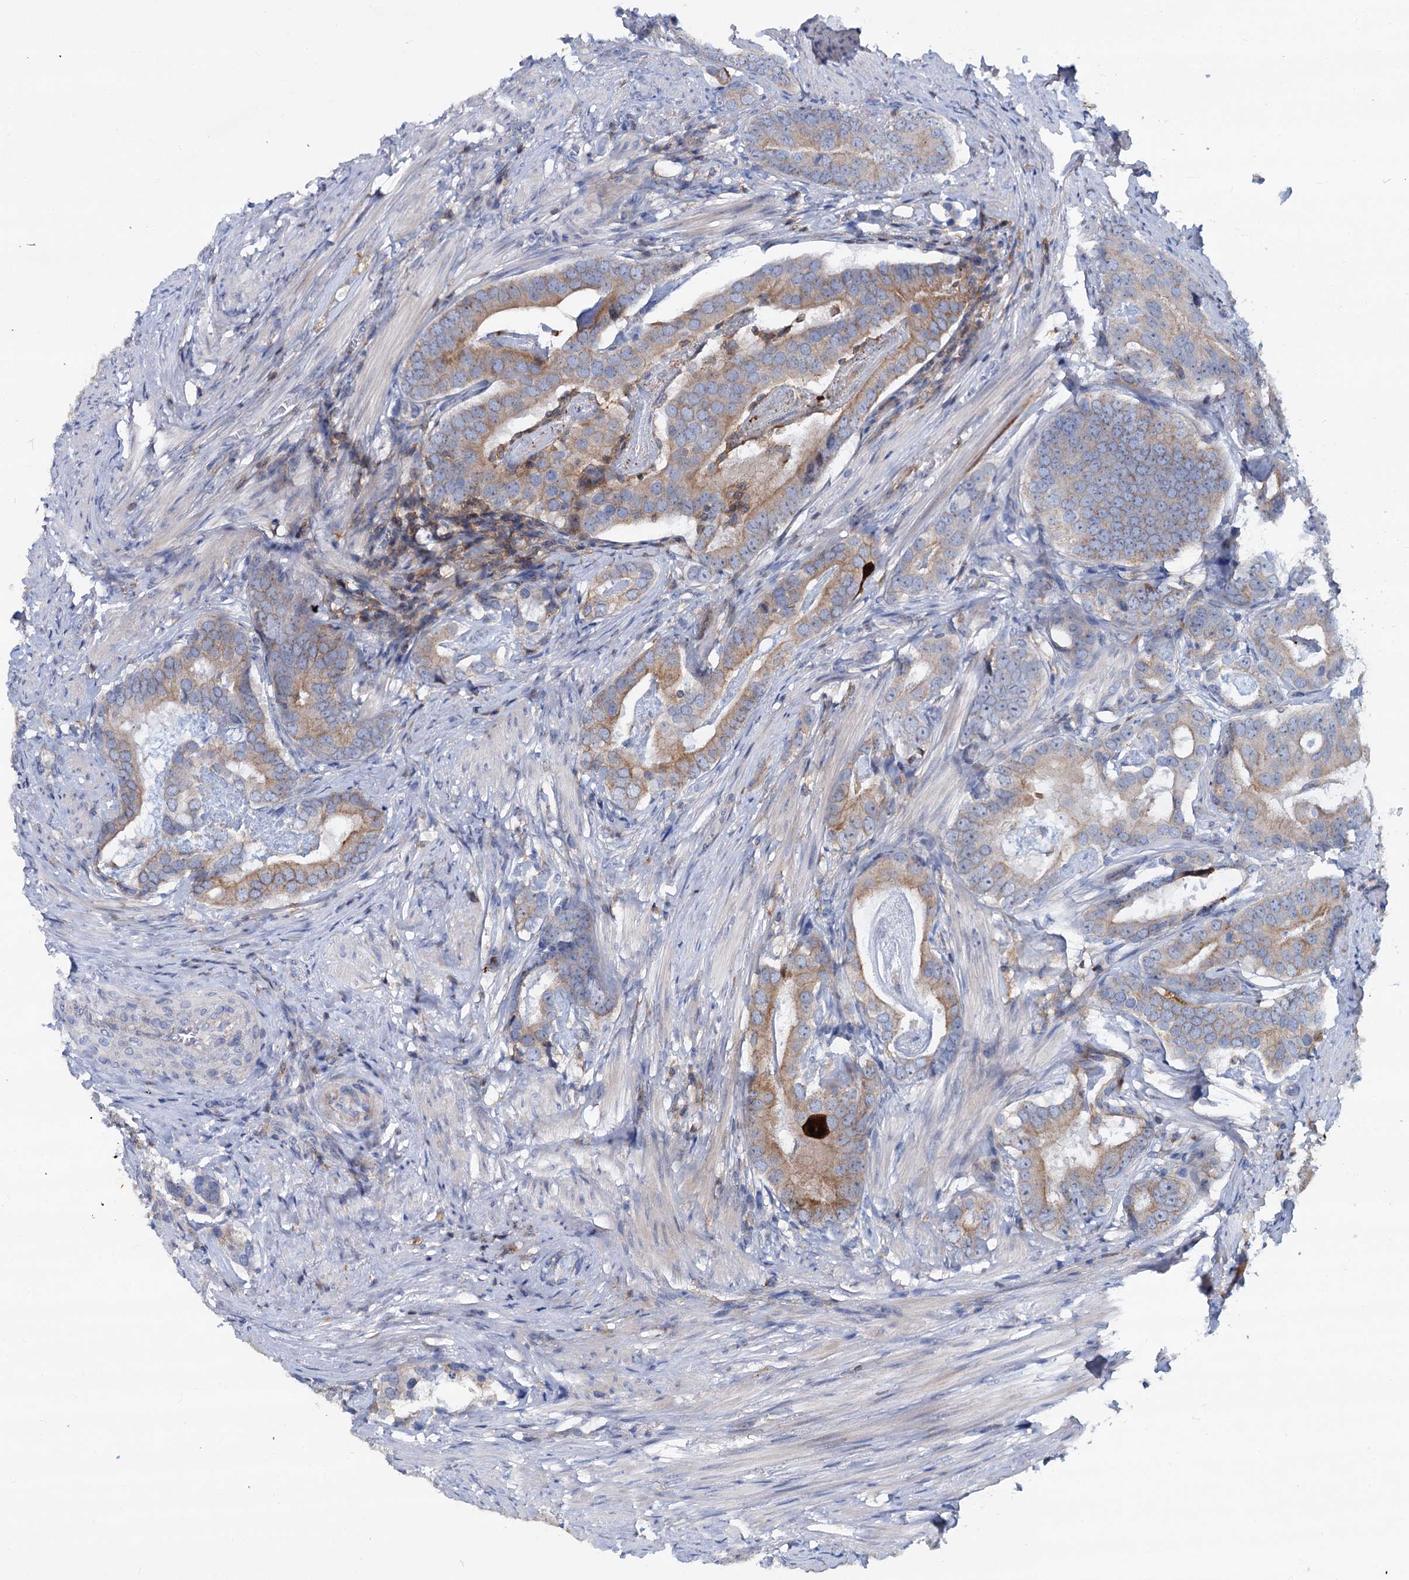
{"staining": {"intensity": "moderate", "quantity": "<25%", "location": "cytoplasmic/membranous"}, "tissue": "prostate cancer", "cell_type": "Tumor cells", "image_type": "cancer", "snomed": [{"axis": "morphology", "description": "Adenocarcinoma, Low grade"}, {"axis": "topography", "description": "Prostate"}], "caption": "Protein analysis of prostate cancer tissue displays moderate cytoplasmic/membranous positivity in approximately <25% of tumor cells.", "gene": "LRCH4", "patient": {"sex": "male", "age": 71}}